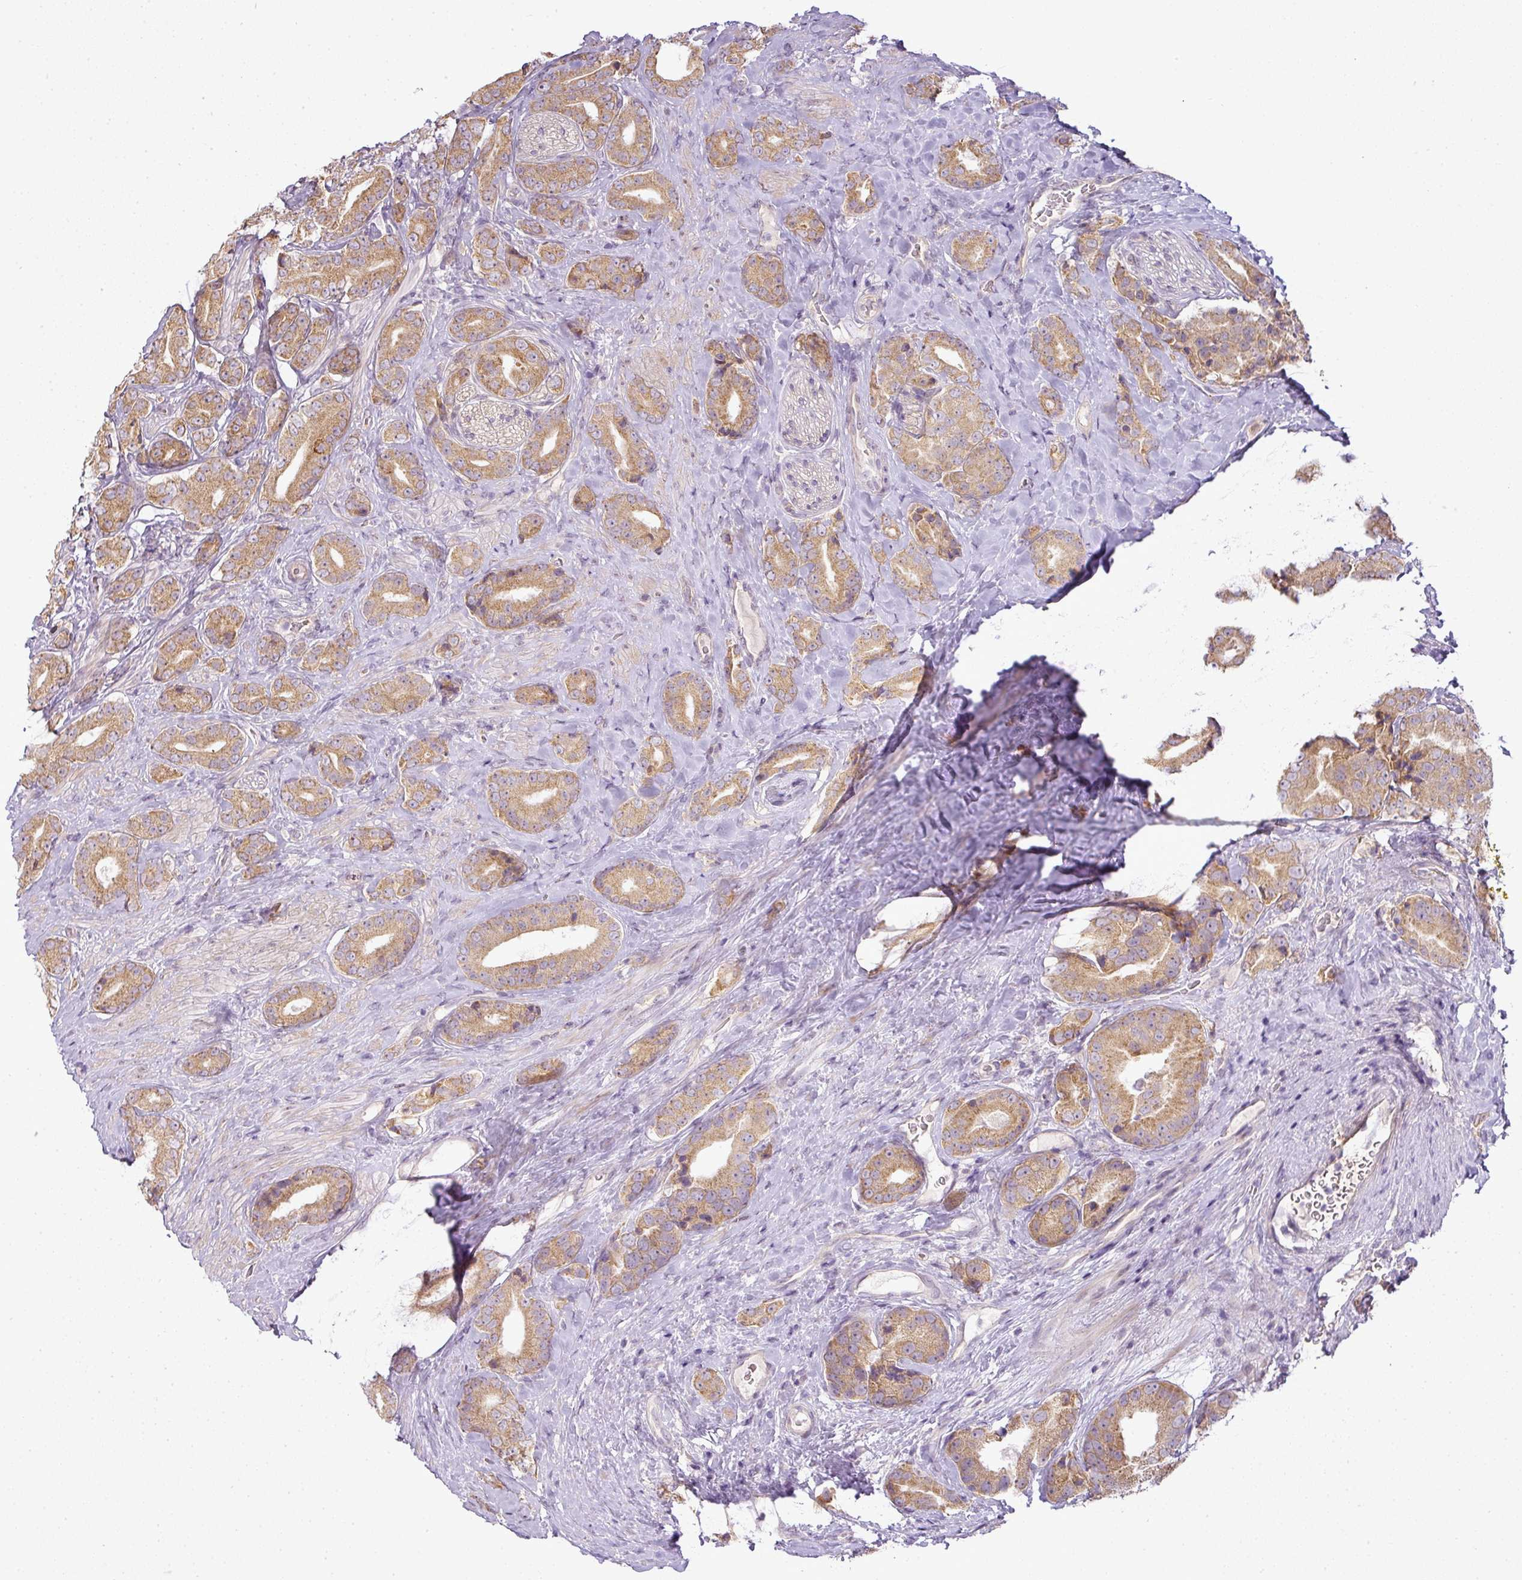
{"staining": {"intensity": "moderate", "quantity": ">75%", "location": "cytoplasmic/membranous"}, "tissue": "prostate cancer", "cell_type": "Tumor cells", "image_type": "cancer", "snomed": [{"axis": "morphology", "description": "Adenocarcinoma, High grade"}, {"axis": "topography", "description": "Prostate"}], "caption": "IHC (DAB) staining of human prostate high-grade adenocarcinoma reveals moderate cytoplasmic/membranous protein expression in about >75% of tumor cells.", "gene": "LY75", "patient": {"sex": "male", "age": 63}}